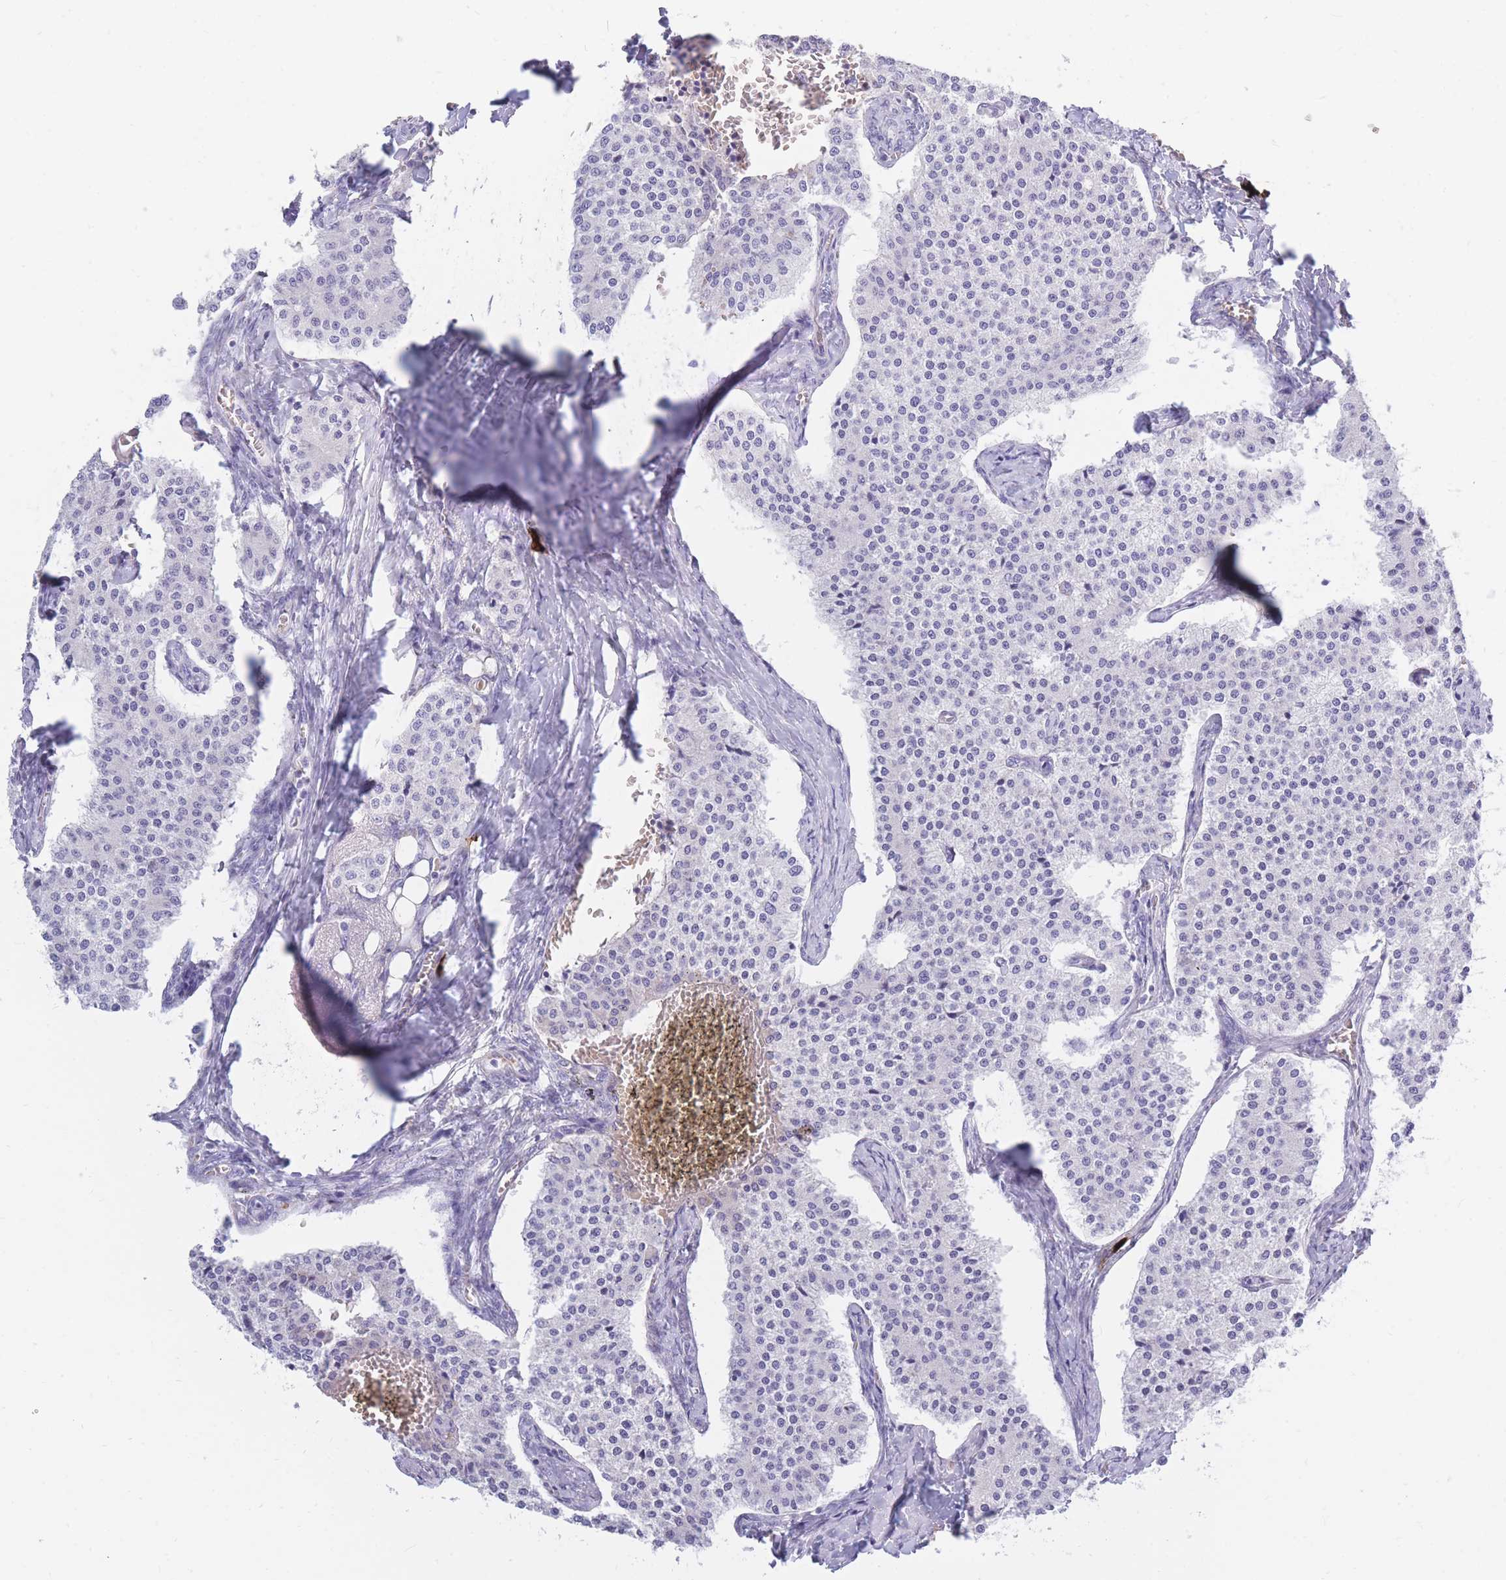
{"staining": {"intensity": "negative", "quantity": "none", "location": "none"}, "tissue": "carcinoid", "cell_type": "Tumor cells", "image_type": "cancer", "snomed": [{"axis": "morphology", "description": "Carcinoid, malignant, NOS"}, {"axis": "topography", "description": "Colon"}], "caption": "IHC photomicrograph of human carcinoid stained for a protein (brown), which reveals no expression in tumor cells. The staining was performed using DAB to visualize the protein expression in brown, while the nuclei were stained in blue with hematoxylin (Magnification: 20x).", "gene": "TPSD1", "patient": {"sex": "female", "age": 52}}